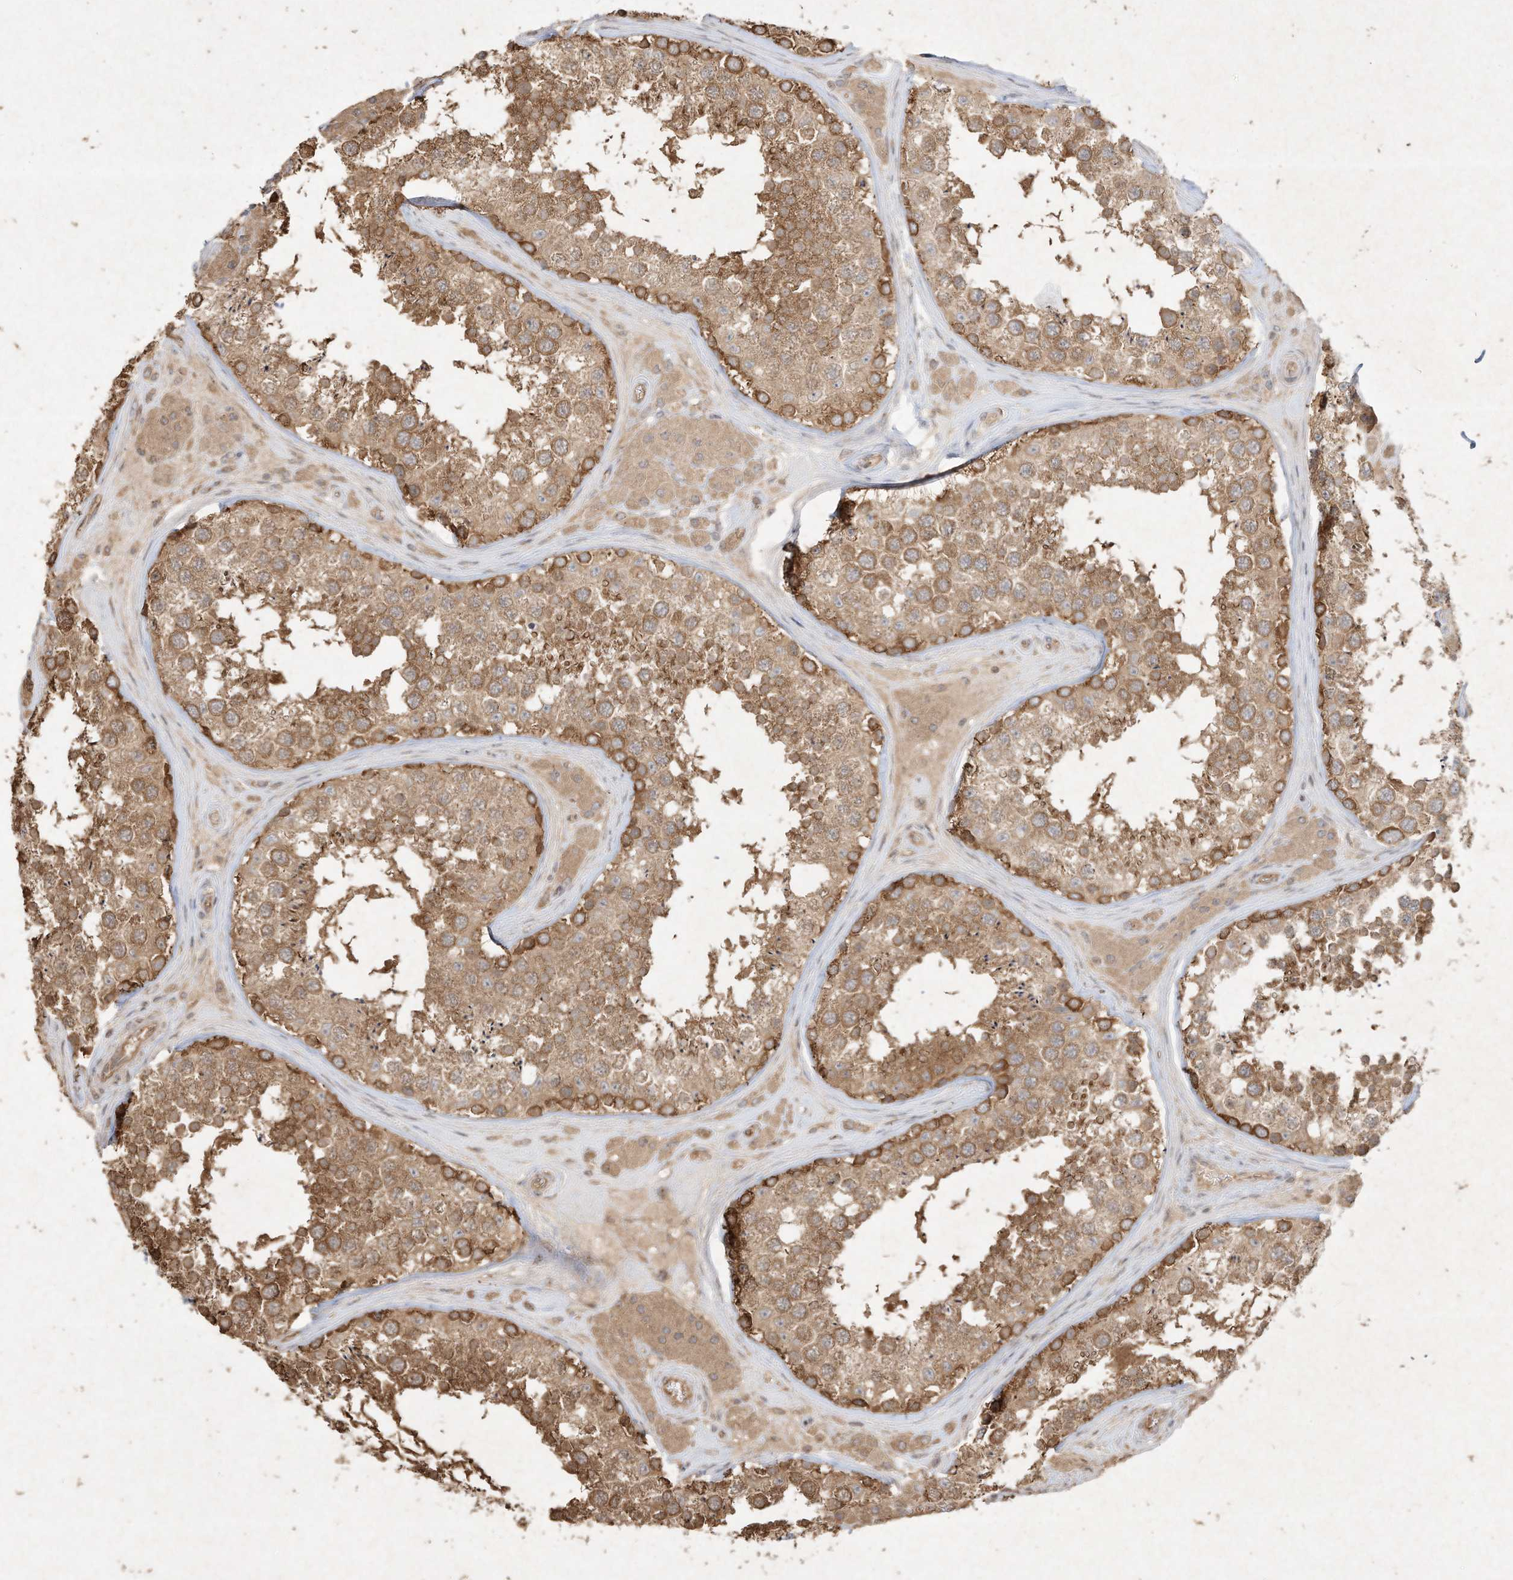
{"staining": {"intensity": "moderate", "quantity": ">75%", "location": "cytoplasmic/membranous"}, "tissue": "testis", "cell_type": "Cells in seminiferous ducts", "image_type": "normal", "snomed": [{"axis": "morphology", "description": "Normal tissue, NOS"}, {"axis": "topography", "description": "Testis"}], "caption": "Human testis stained with a brown dye reveals moderate cytoplasmic/membranous positive expression in about >75% of cells in seminiferous ducts.", "gene": "DYNC1I2", "patient": {"sex": "male", "age": 46}}